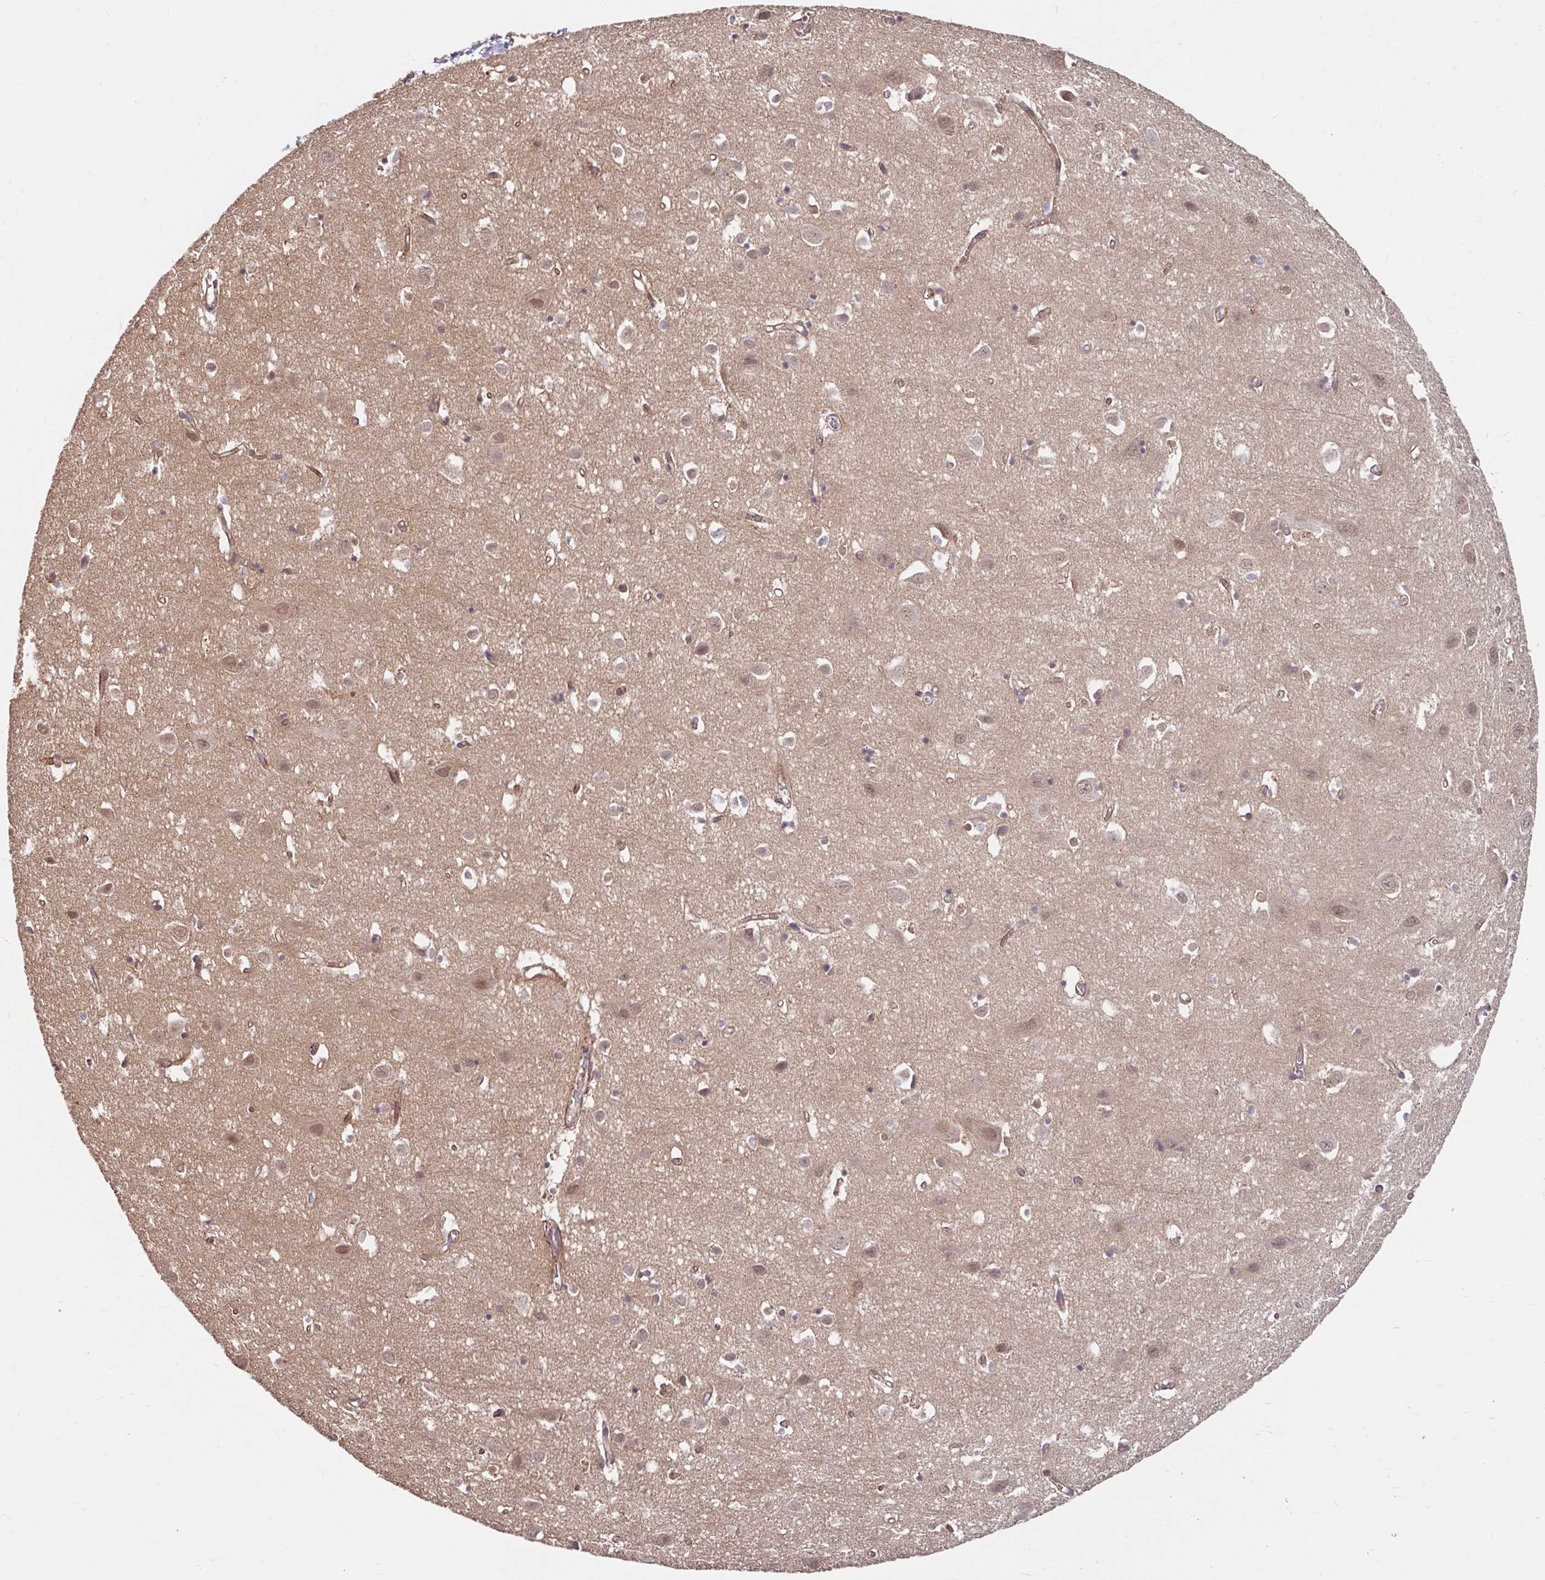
{"staining": {"intensity": "moderate", "quantity": ">75%", "location": "cytoplasmic/membranous"}, "tissue": "cerebral cortex", "cell_type": "Endothelial cells", "image_type": "normal", "snomed": [{"axis": "morphology", "description": "Normal tissue, NOS"}, {"axis": "topography", "description": "Cerebral cortex"}], "caption": "A brown stain highlights moderate cytoplasmic/membranous staining of a protein in endothelial cells of unremarkable cerebral cortex. (Brightfield microscopy of DAB IHC at high magnification).", "gene": "STYXL1", "patient": {"sex": "male", "age": 70}}